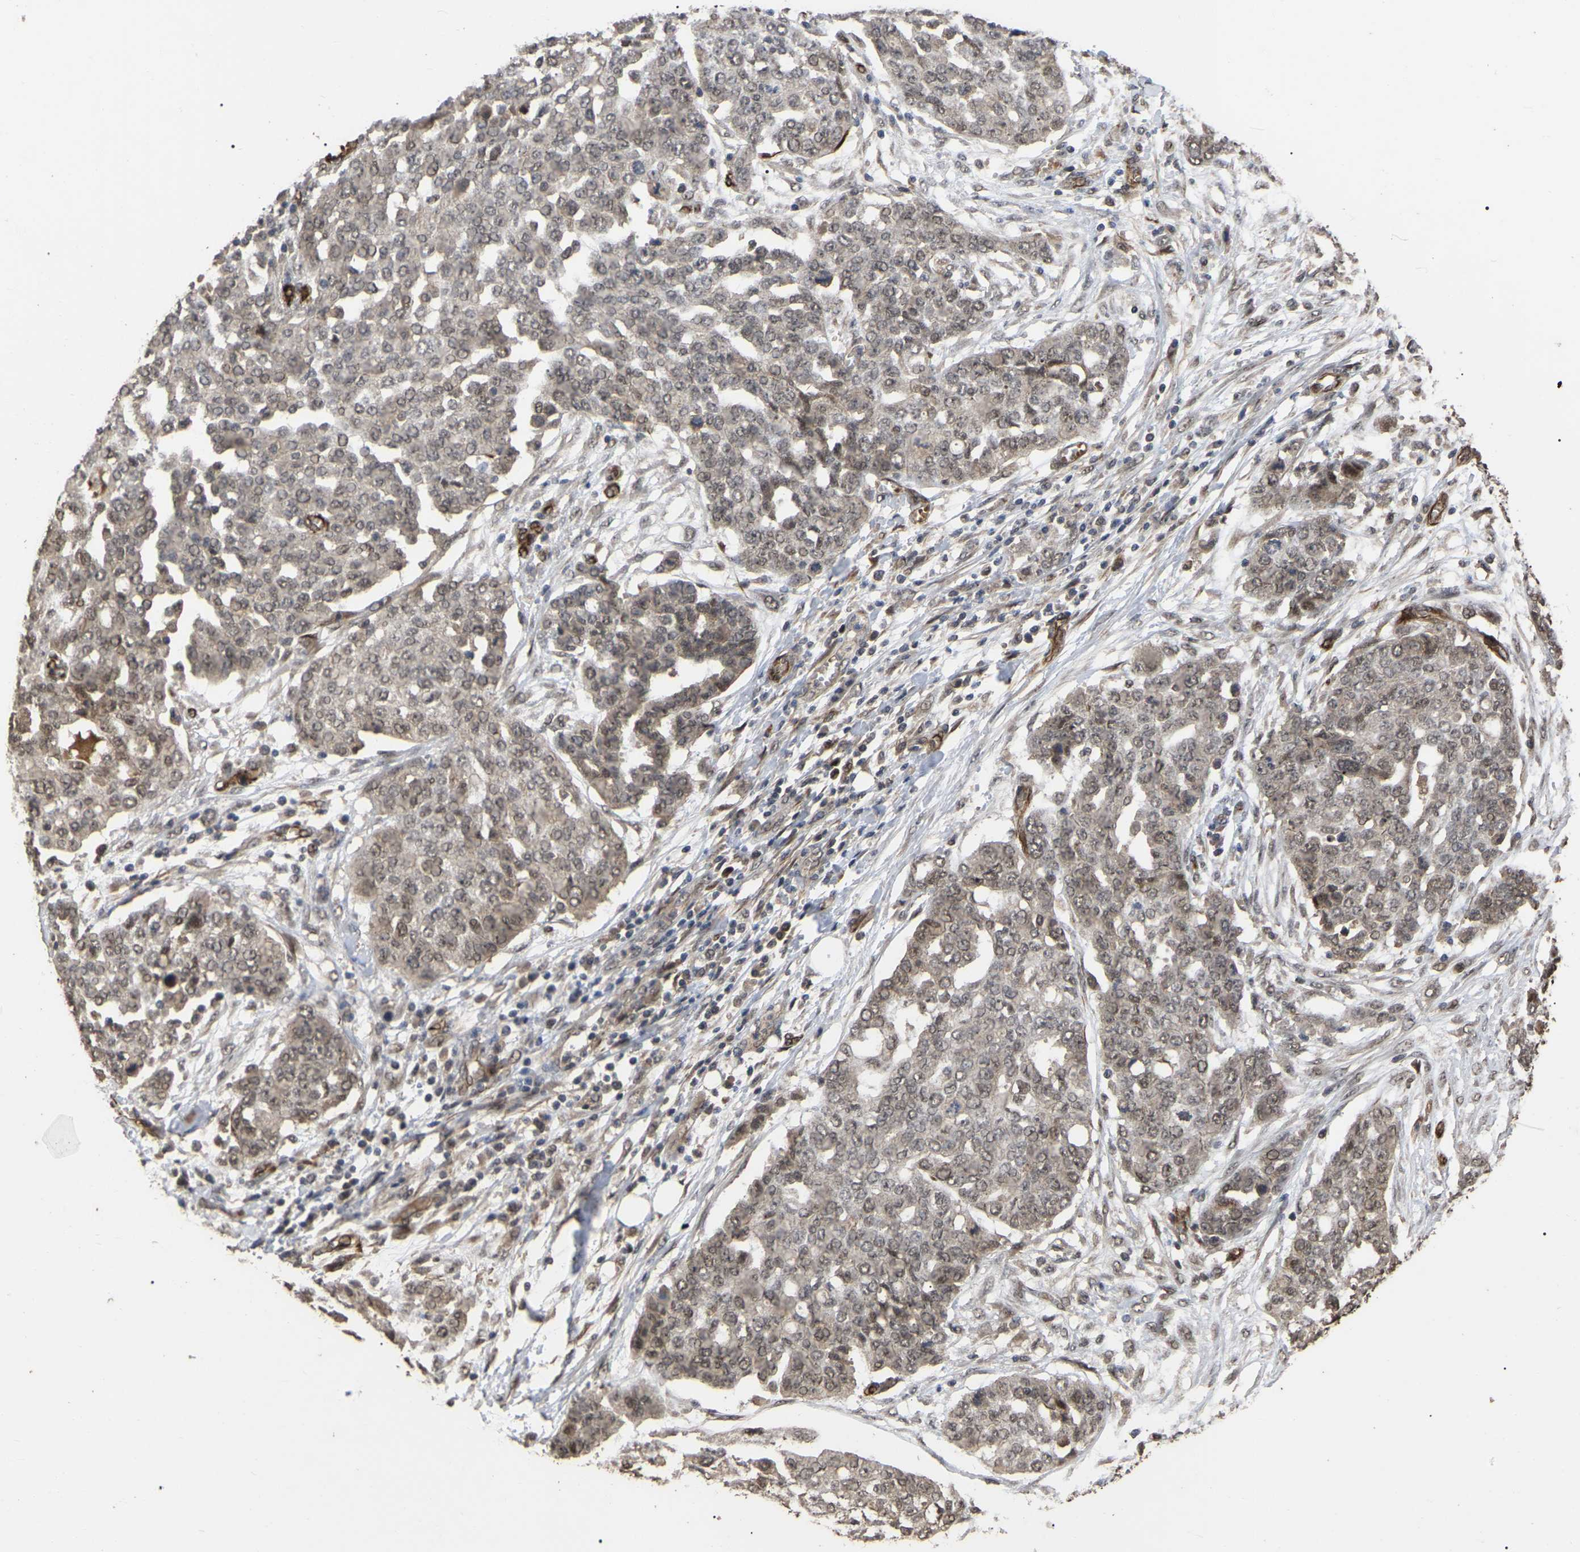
{"staining": {"intensity": "weak", "quantity": ">75%", "location": "cytoplasmic/membranous"}, "tissue": "ovarian cancer", "cell_type": "Tumor cells", "image_type": "cancer", "snomed": [{"axis": "morphology", "description": "Cystadenocarcinoma, serous, NOS"}, {"axis": "topography", "description": "Soft tissue"}, {"axis": "topography", "description": "Ovary"}], "caption": "This is an image of immunohistochemistry (IHC) staining of serous cystadenocarcinoma (ovarian), which shows weak expression in the cytoplasmic/membranous of tumor cells.", "gene": "FAM161B", "patient": {"sex": "female", "age": 57}}